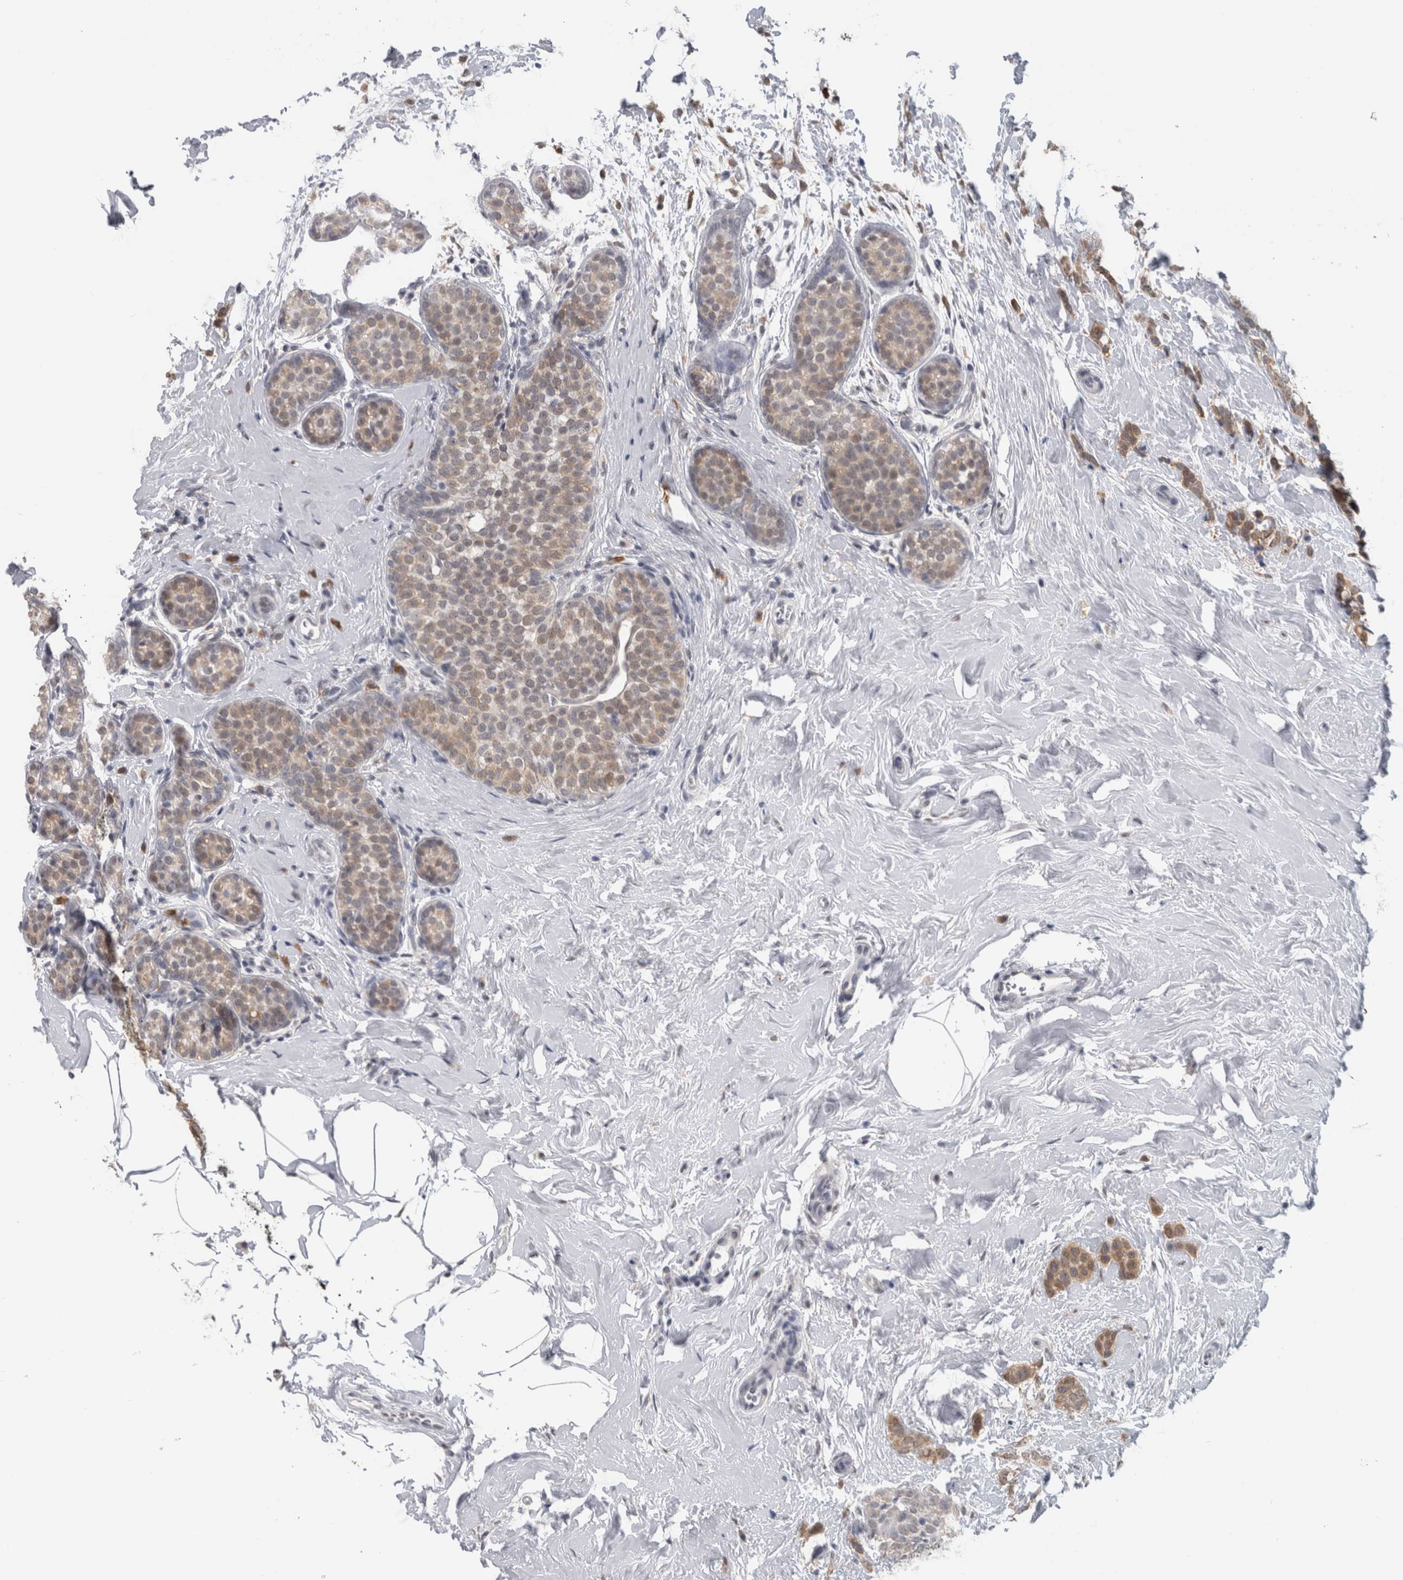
{"staining": {"intensity": "weak", "quantity": ">75%", "location": "cytoplasmic/membranous"}, "tissue": "breast cancer", "cell_type": "Tumor cells", "image_type": "cancer", "snomed": [{"axis": "morphology", "description": "Lobular carcinoma, in situ"}, {"axis": "morphology", "description": "Lobular carcinoma"}, {"axis": "topography", "description": "Breast"}], "caption": "Weak cytoplasmic/membranous staining is seen in approximately >75% of tumor cells in breast cancer (lobular carcinoma).", "gene": "TMEM242", "patient": {"sex": "female", "age": 41}}